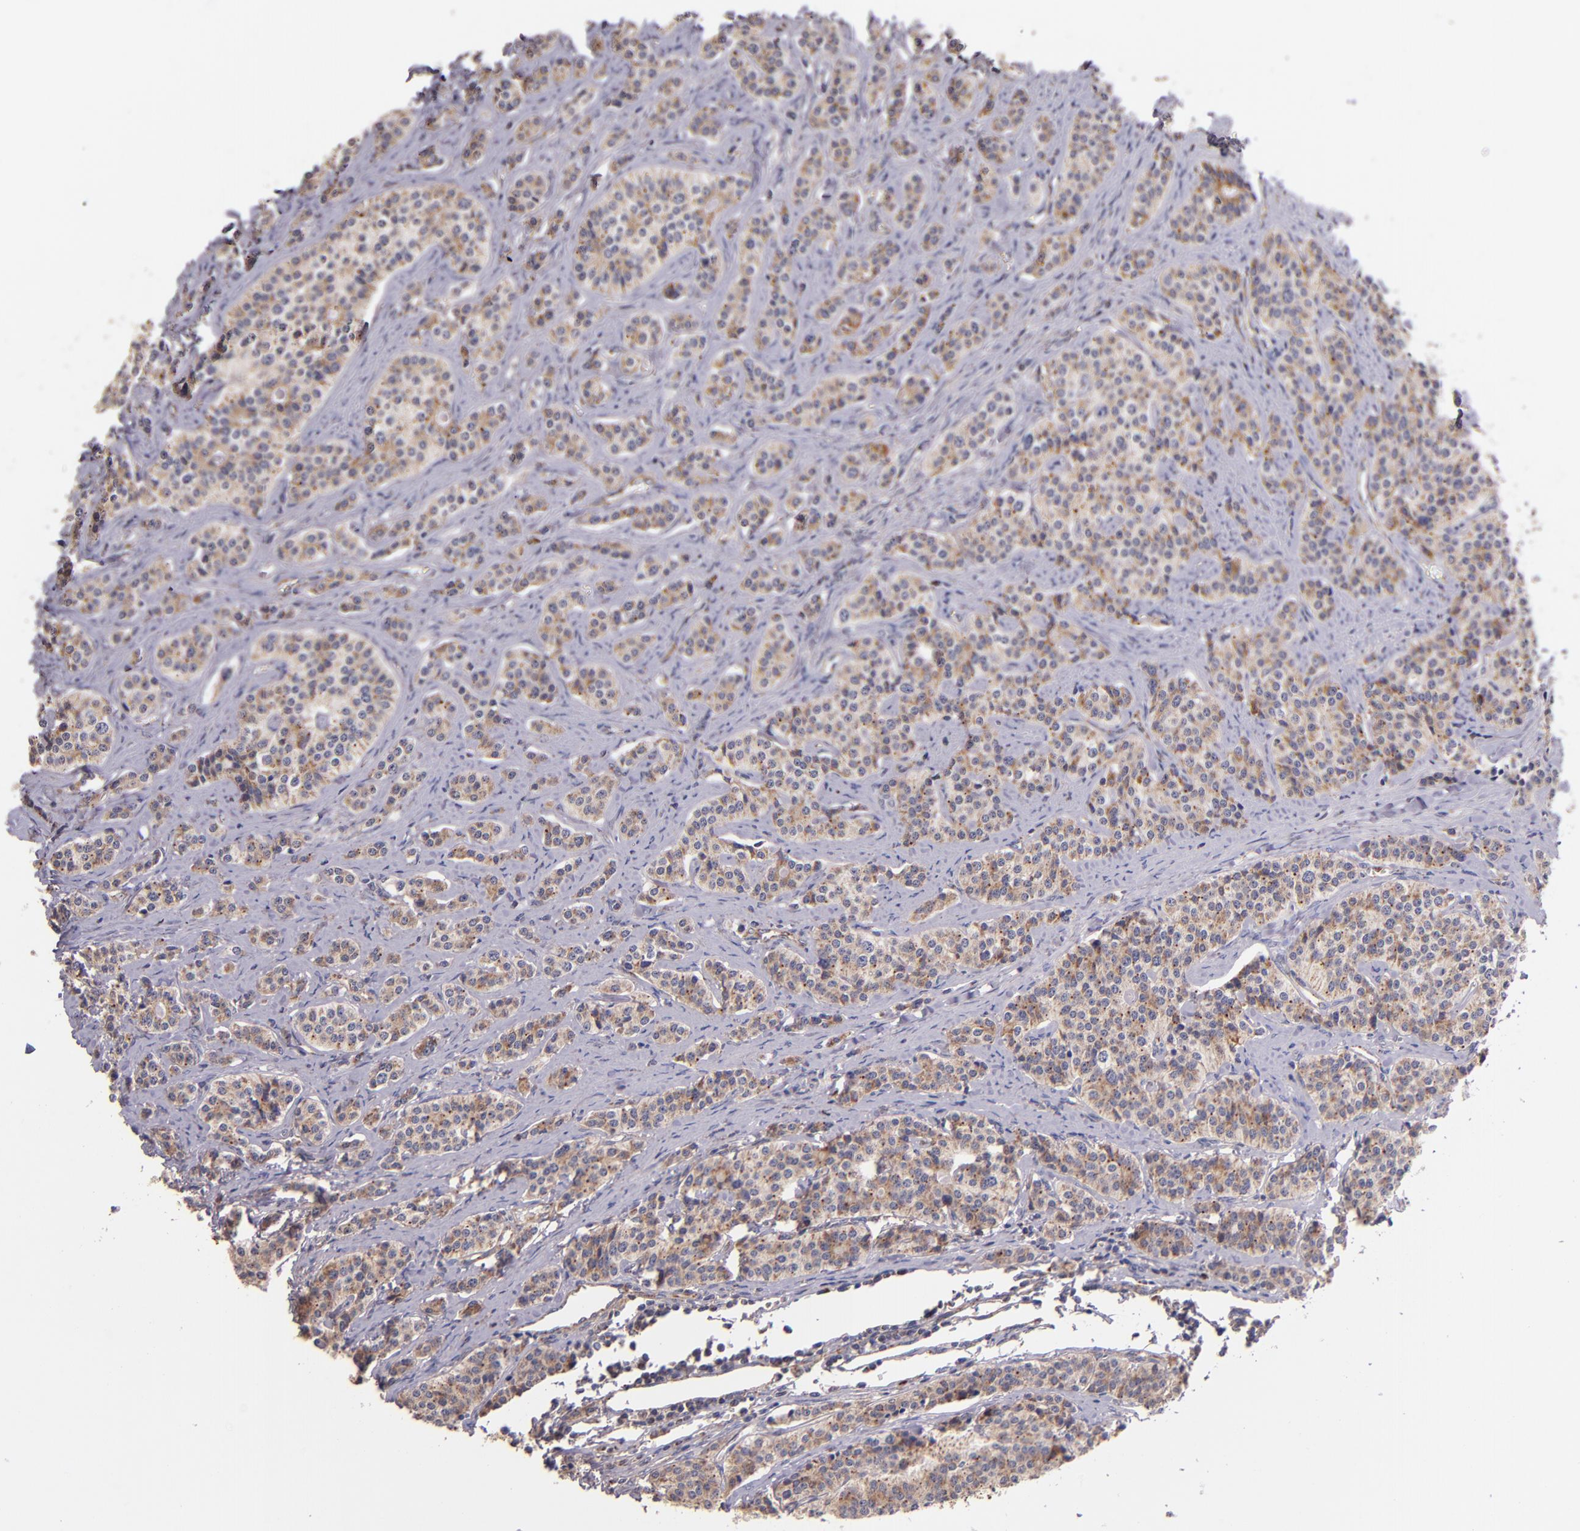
{"staining": {"intensity": "weak", "quantity": ">75%", "location": "cytoplasmic/membranous"}, "tissue": "carcinoid", "cell_type": "Tumor cells", "image_type": "cancer", "snomed": [{"axis": "morphology", "description": "Carcinoid, malignant, NOS"}, {"axis": "topography", "description": "Small intestine"}], "caption": "The histopathology image shows a brown stain indicating the presence of a protein in the cytoplasmic/membranous of tumor cells in carcinoid. Immunohistochemistry stains the protein of interest in brown and the nuclei are stained blue.", "gene": "SHC1", "patient": {"sex": "male", "age": 63}}